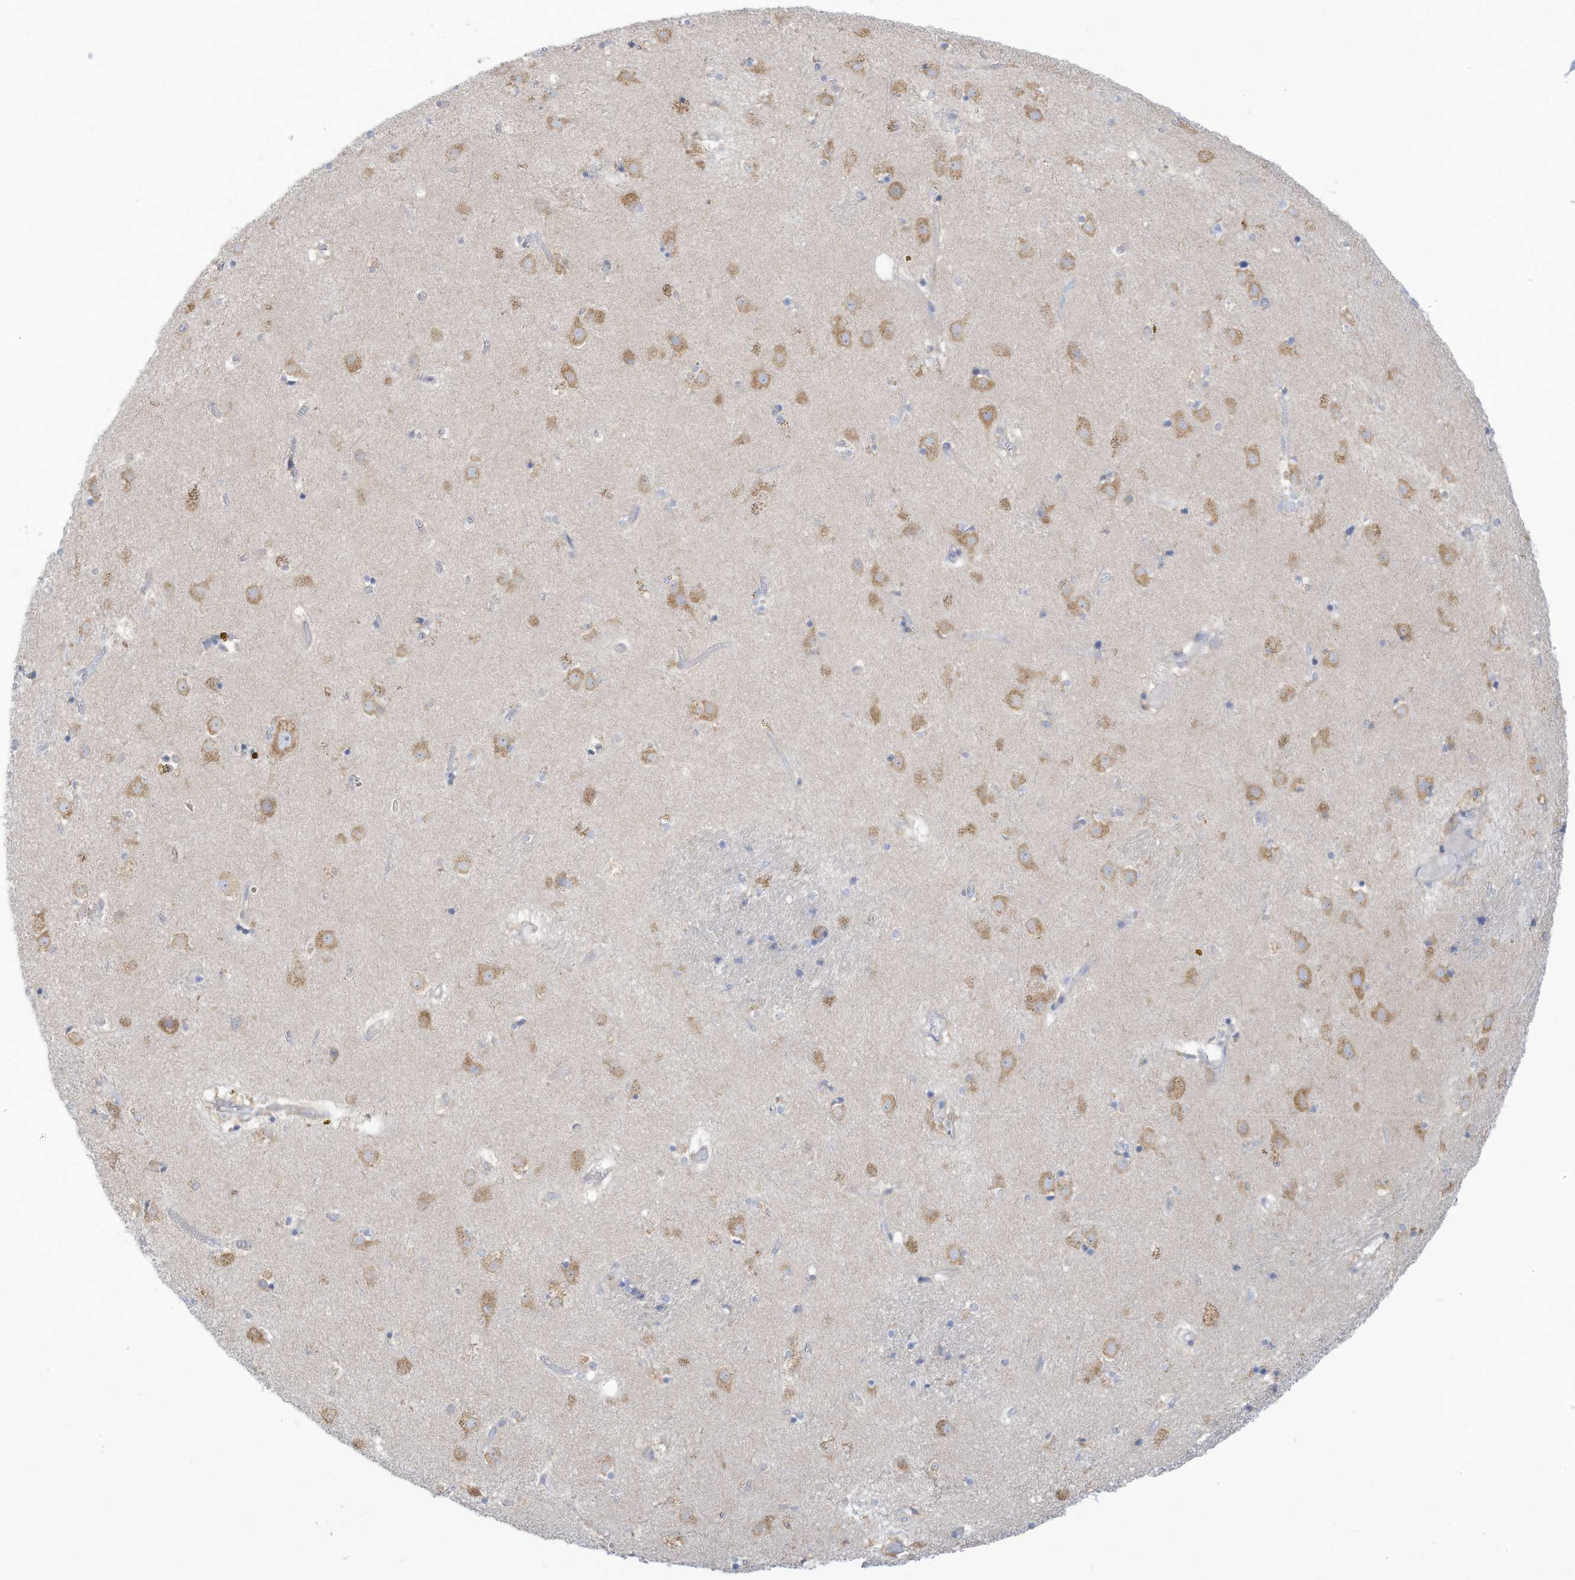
{"staining": {"intensity": "negative", "quantity": "none", "location": "none"}, "tissue": "caudate", "cell_type": "Glial cells", "image_type": "normal", "snomed": [{"axis": "morphology", "description": "Normal tissue, NOS"}, {"axis": "topography", "description": "Lateral ventricle wall"}], "caption": "IHC of unremarkable caudate displays no expression in glial cells. (Immunohistochemistry (ihc), brightfield microscopy, high magnification).", "gene": "TRMT2B", "patient": {"sex": "male", "age": 70}}